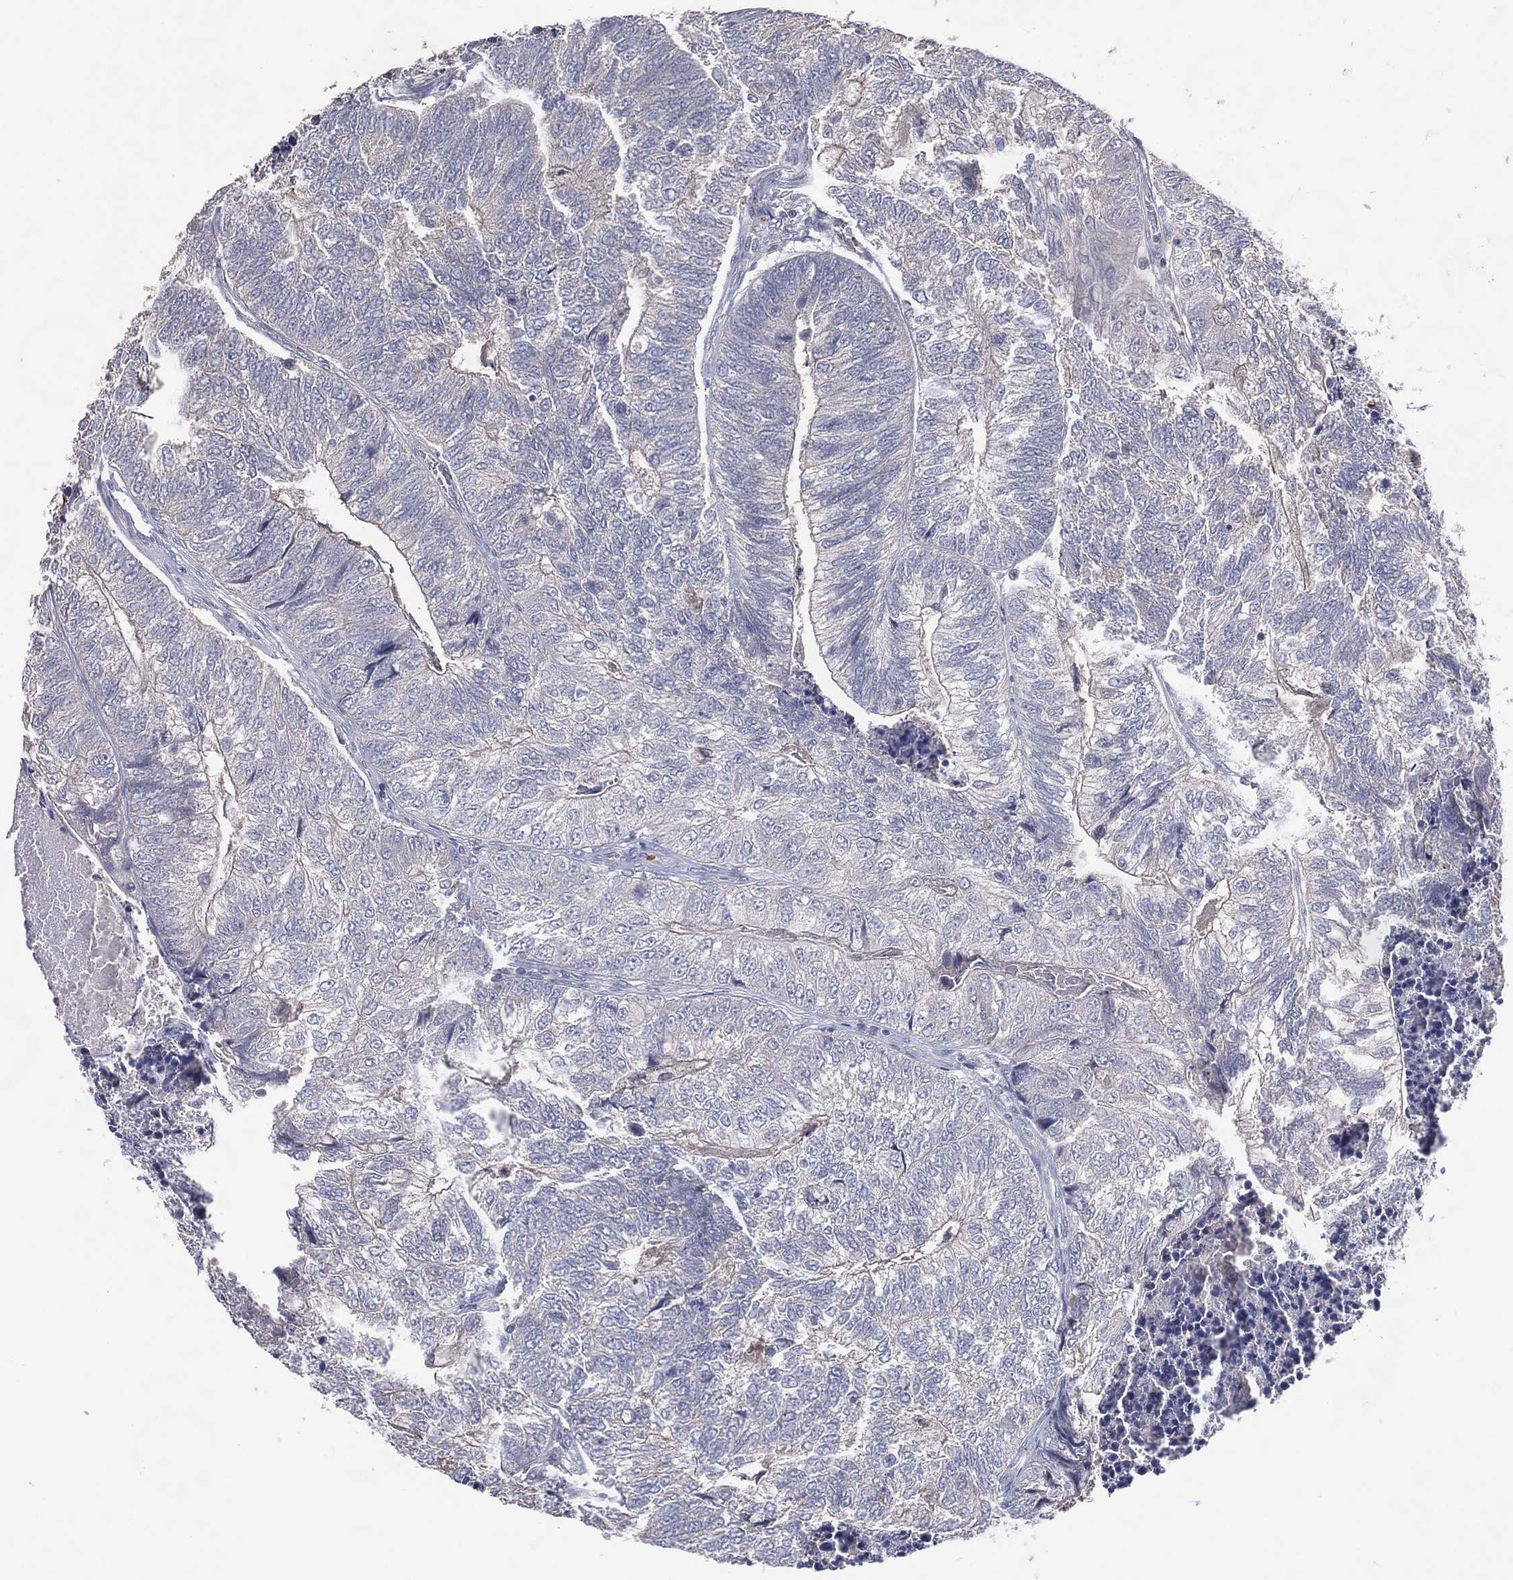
{"staining": {"intensity": "negative", "quantity": "none", "location": "none"}, "tissue": "colorectal cancer", "cell_type": "Tumor cells", "image_type": "cancer", "snomed": [{"axis": "morphology", "description": "Adenocarcinoma, NOS"}, {"axis": "topography", "description": "Colon"}], "caption": "An immunohistochemistry (IHC) micrograph of adenocarcinoma (colorectal) is shown. There is no staining in tumor cells of adenocarcinoma (colorectal).", "gene": "DNAH7", "patient": {"sex": "female", "age": 67}}